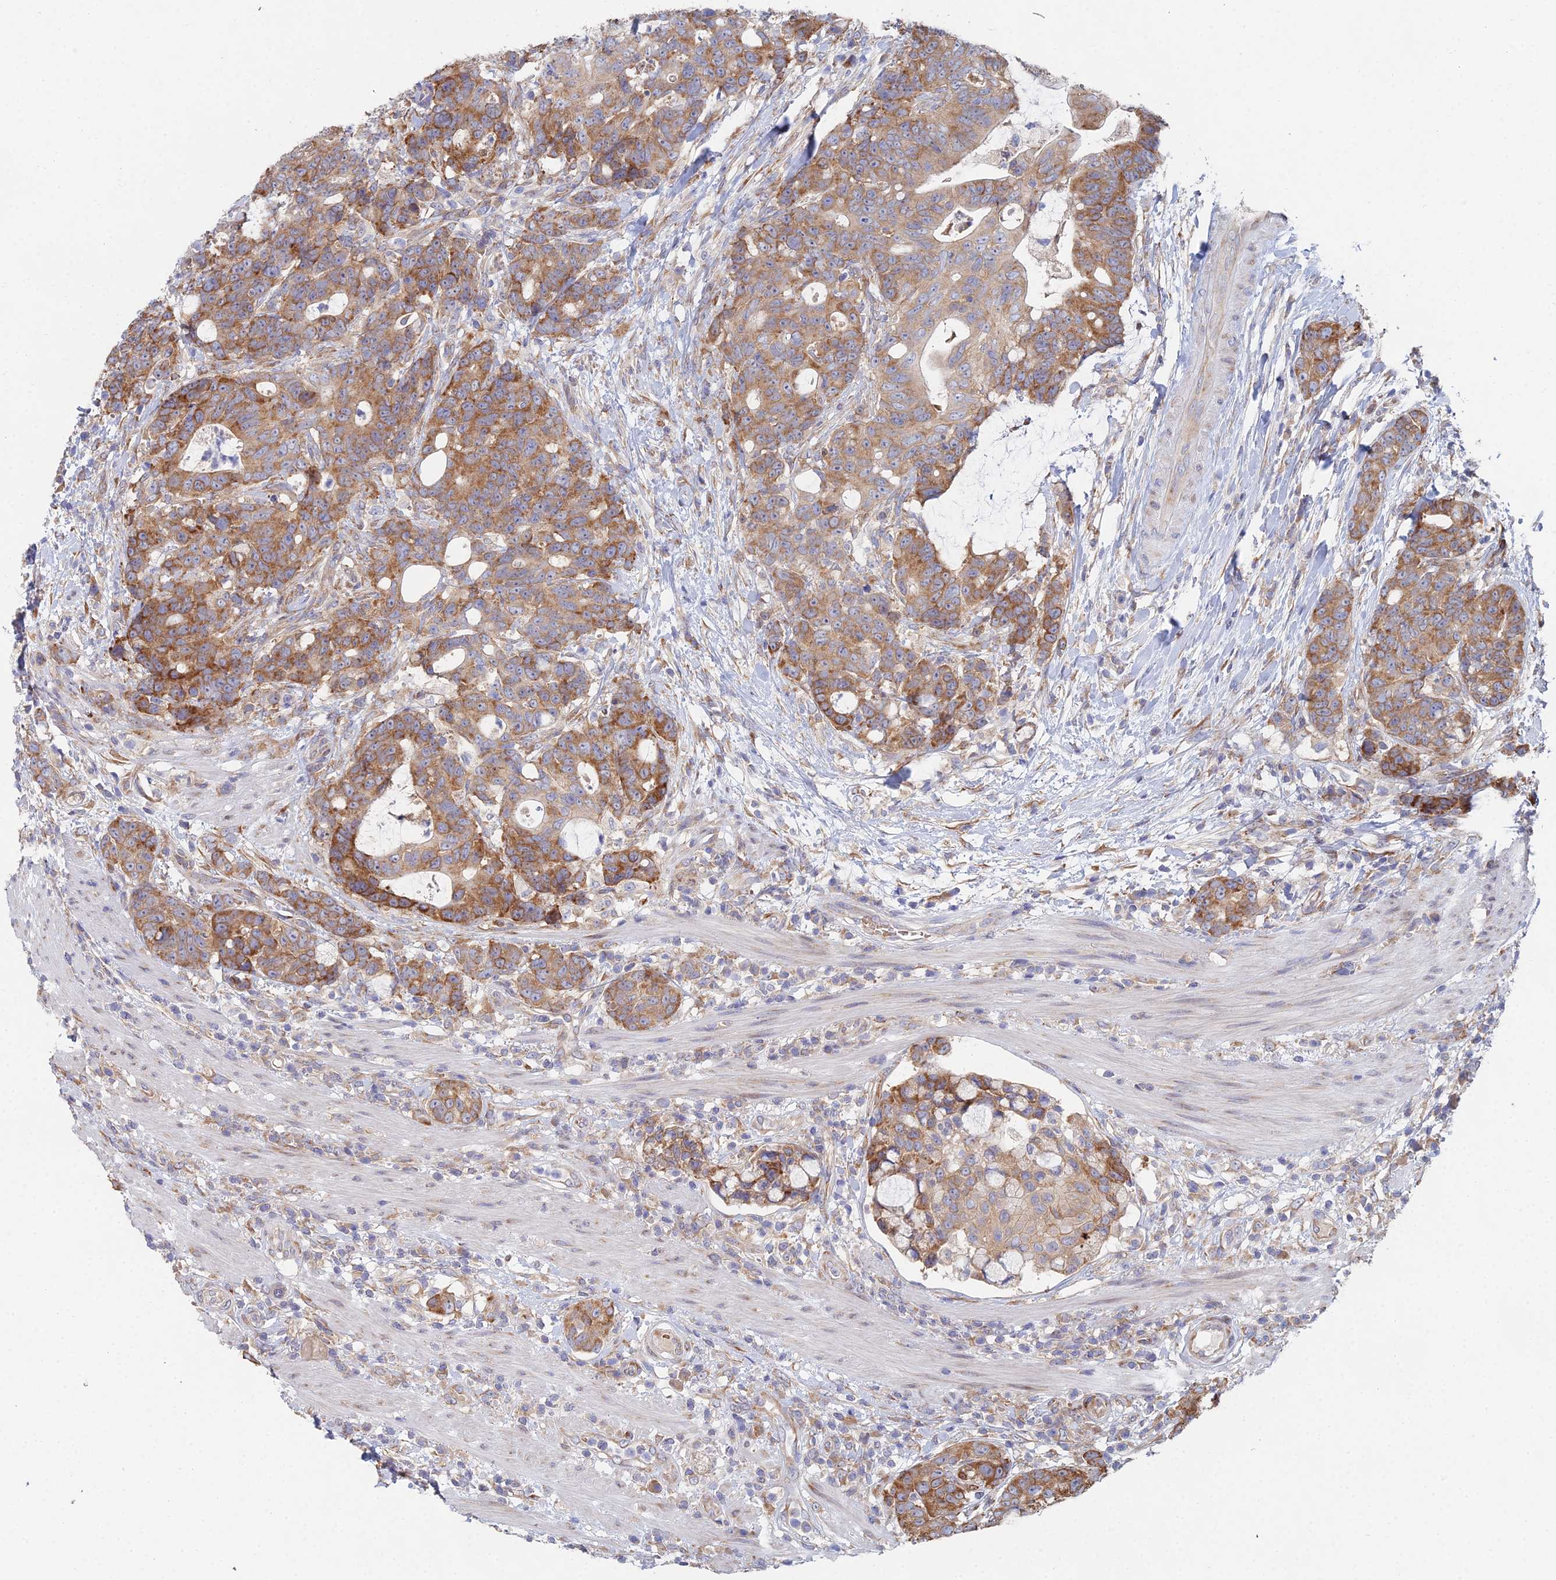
{"staining": {"intensity": "moderate", "quantity": ">75%", "location": "cytoplasmic/membranous"}, "tissue": "colorectal cancer", "cell_type": "Tumor cells", "image_type": "cancer", "snomed": [{"axis": "morphology", "description": "Adenocarcinoma, NOS"}, {"axis": "topography", "description": "Colon"}], "caption": "A brown stain highlights moderate cytoplasmic/membranous expression of a protein in human colorectal cancer tumor cells.", "gene": "ELOF1", "patient": {"sex": "female", "age": 82}}